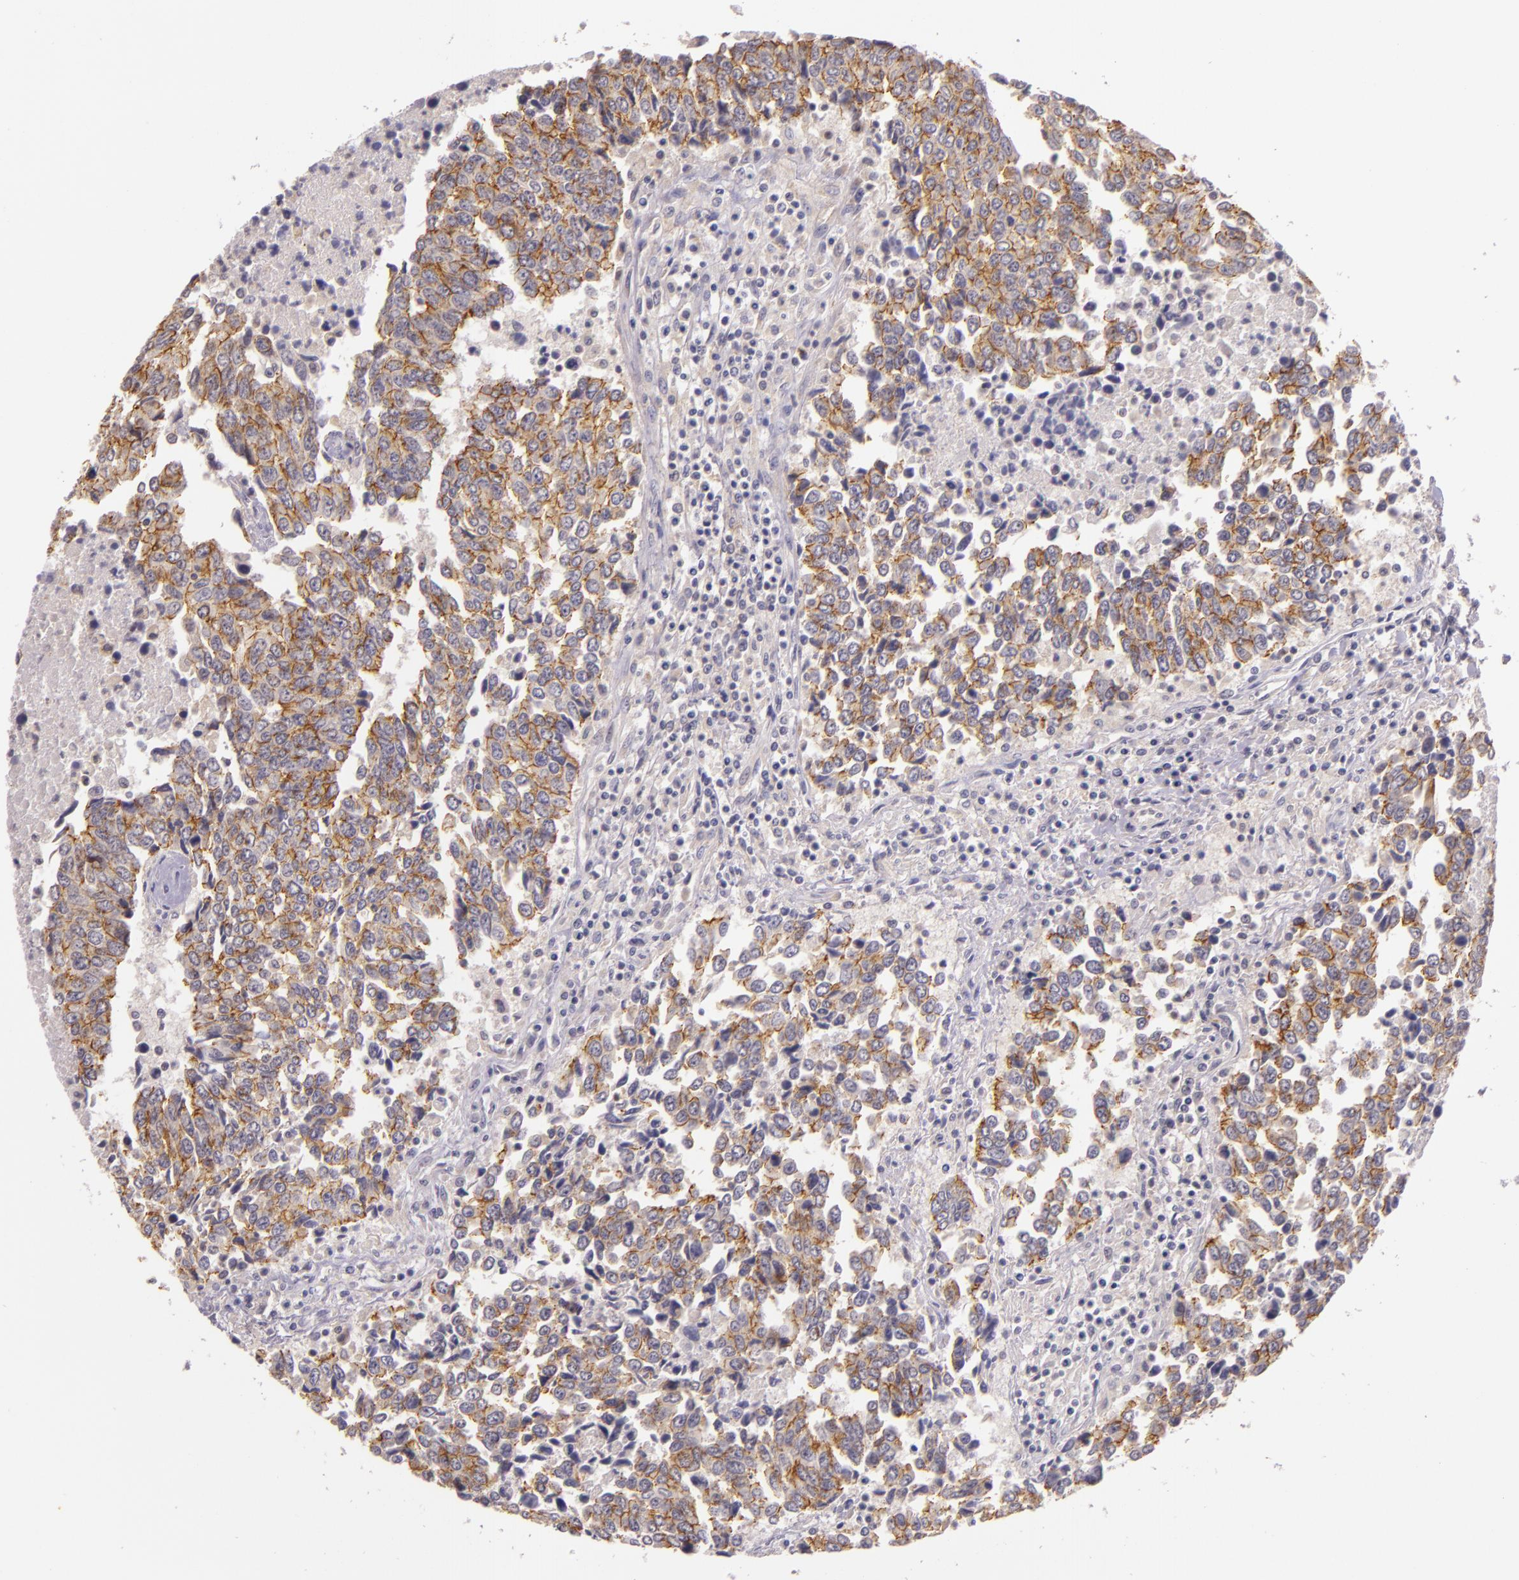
{"staining": {"intensity": "moderate", "quantity": ">75%", "location": "cytoplasmic/membranous"}, "tissue": "urothelial cancer", "cell_type": "Tumor cells", "image_type": "cancer", "snomed": [{"axis": "morphology", "description": "Urothelial carcinoma, High grade"}, {"axis": "topography", "description": "Urinary bladder"}], "caption": "Urothelial cancer stained for a protein reveals moderate cytoplasmic/membranous positivity in tumor cells.", "gene": "ARMH4", "patient": {"sex": "male", "age": 86}}